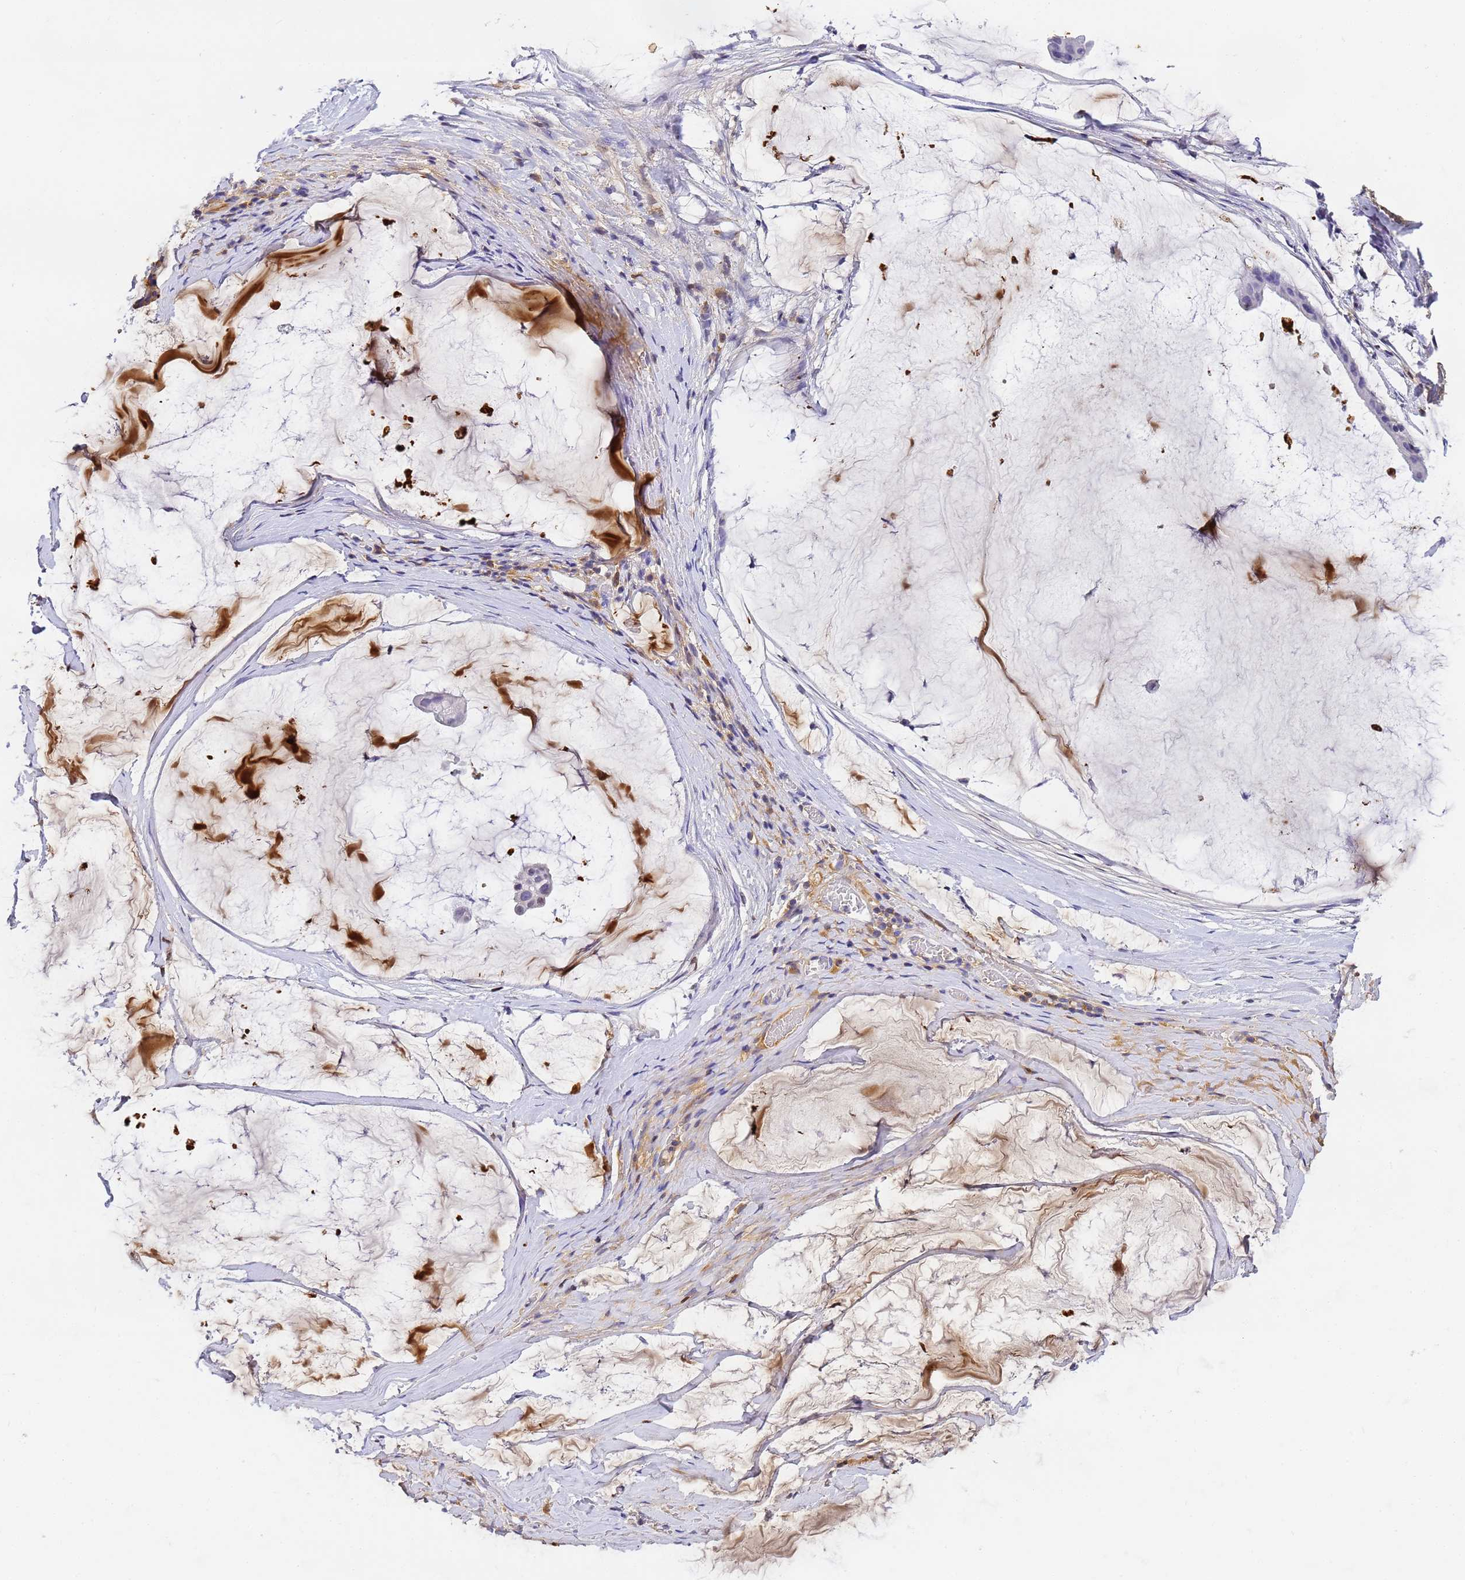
{"staining": {"intensity": "negative", "quantity": "none", "location": "none"}, "tissue": "ovarian cancer", "cell_type": "Tumor cells", "image_type": "cancer", "snomed": [{"axis": "morphology", "description": "Cystadenocarcinoma, mucinous, NOS"}, {"axis": "topography", "description": "Ovary"}], "caption": "Protein analysis of ovarian cancer (mucinous cystadenocarcinoma) reveals no significant positivity in tumor cells. (Immunohistochemistry, brightfield microscopy, high magnification).", "gene": "CFHR2", "patient": {"sex": "female", "age": 73}}